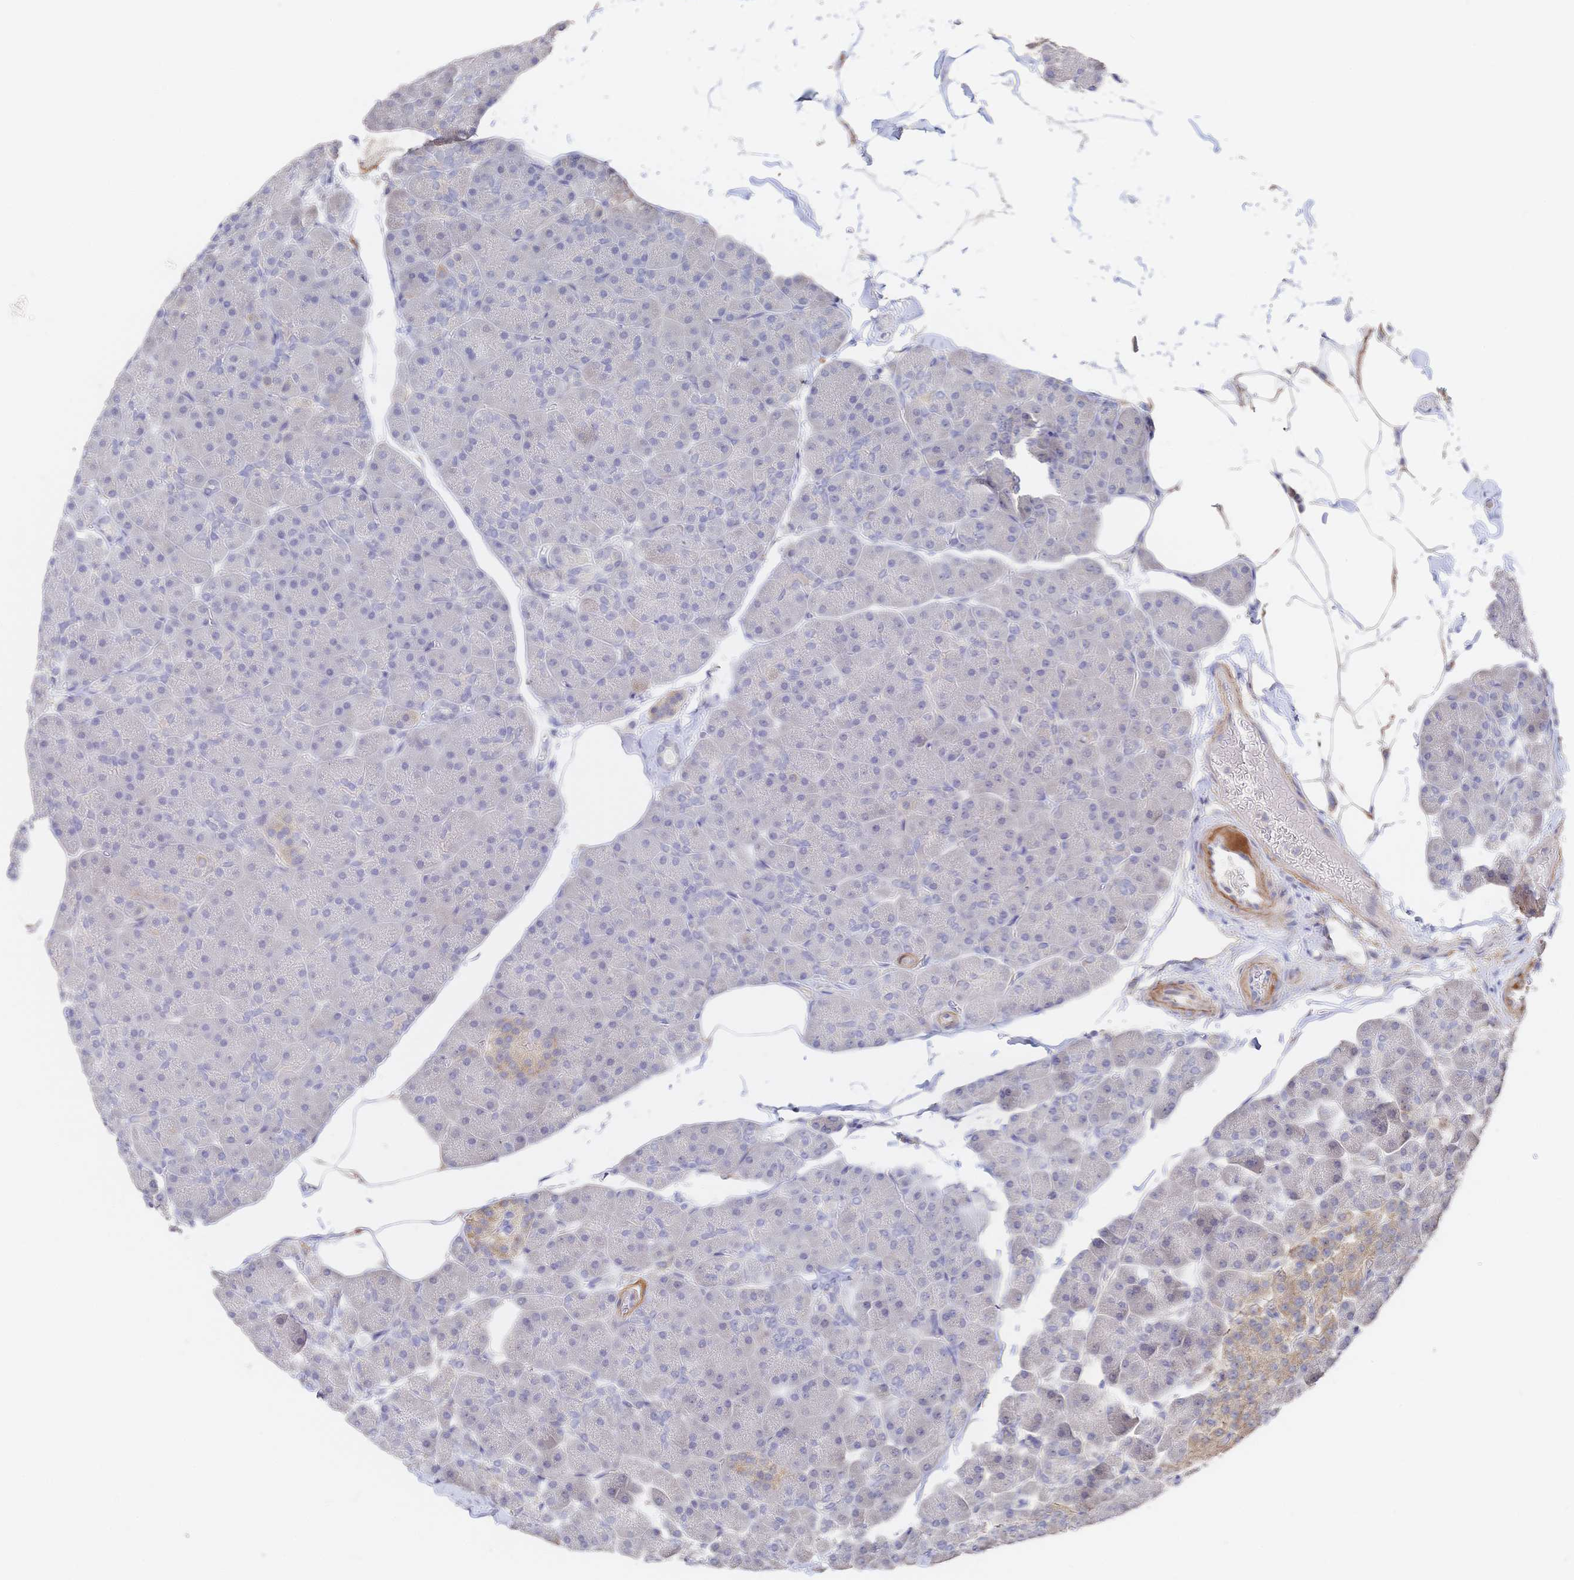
{"staining": {"intensity": "negative", "quantity": "none", "location": "none"}, "tissue": "pancreas", "cell_type": "Exocrine glandular cells", "image_type": "normal", "snomed": [{"axis": "morphology", "description": "Normal tissue, NOS"}, {"axis": "topography", "description": "Pancreas"}], "caption": "An image of pancreas stained for a protein demonstrates no brown staining in exocrine glandular cells. (Brightfield microscopy of DAB IHC at high magnification).", "gene": "DNAJA4", "patient": {"sex": "male", "age": 35}}